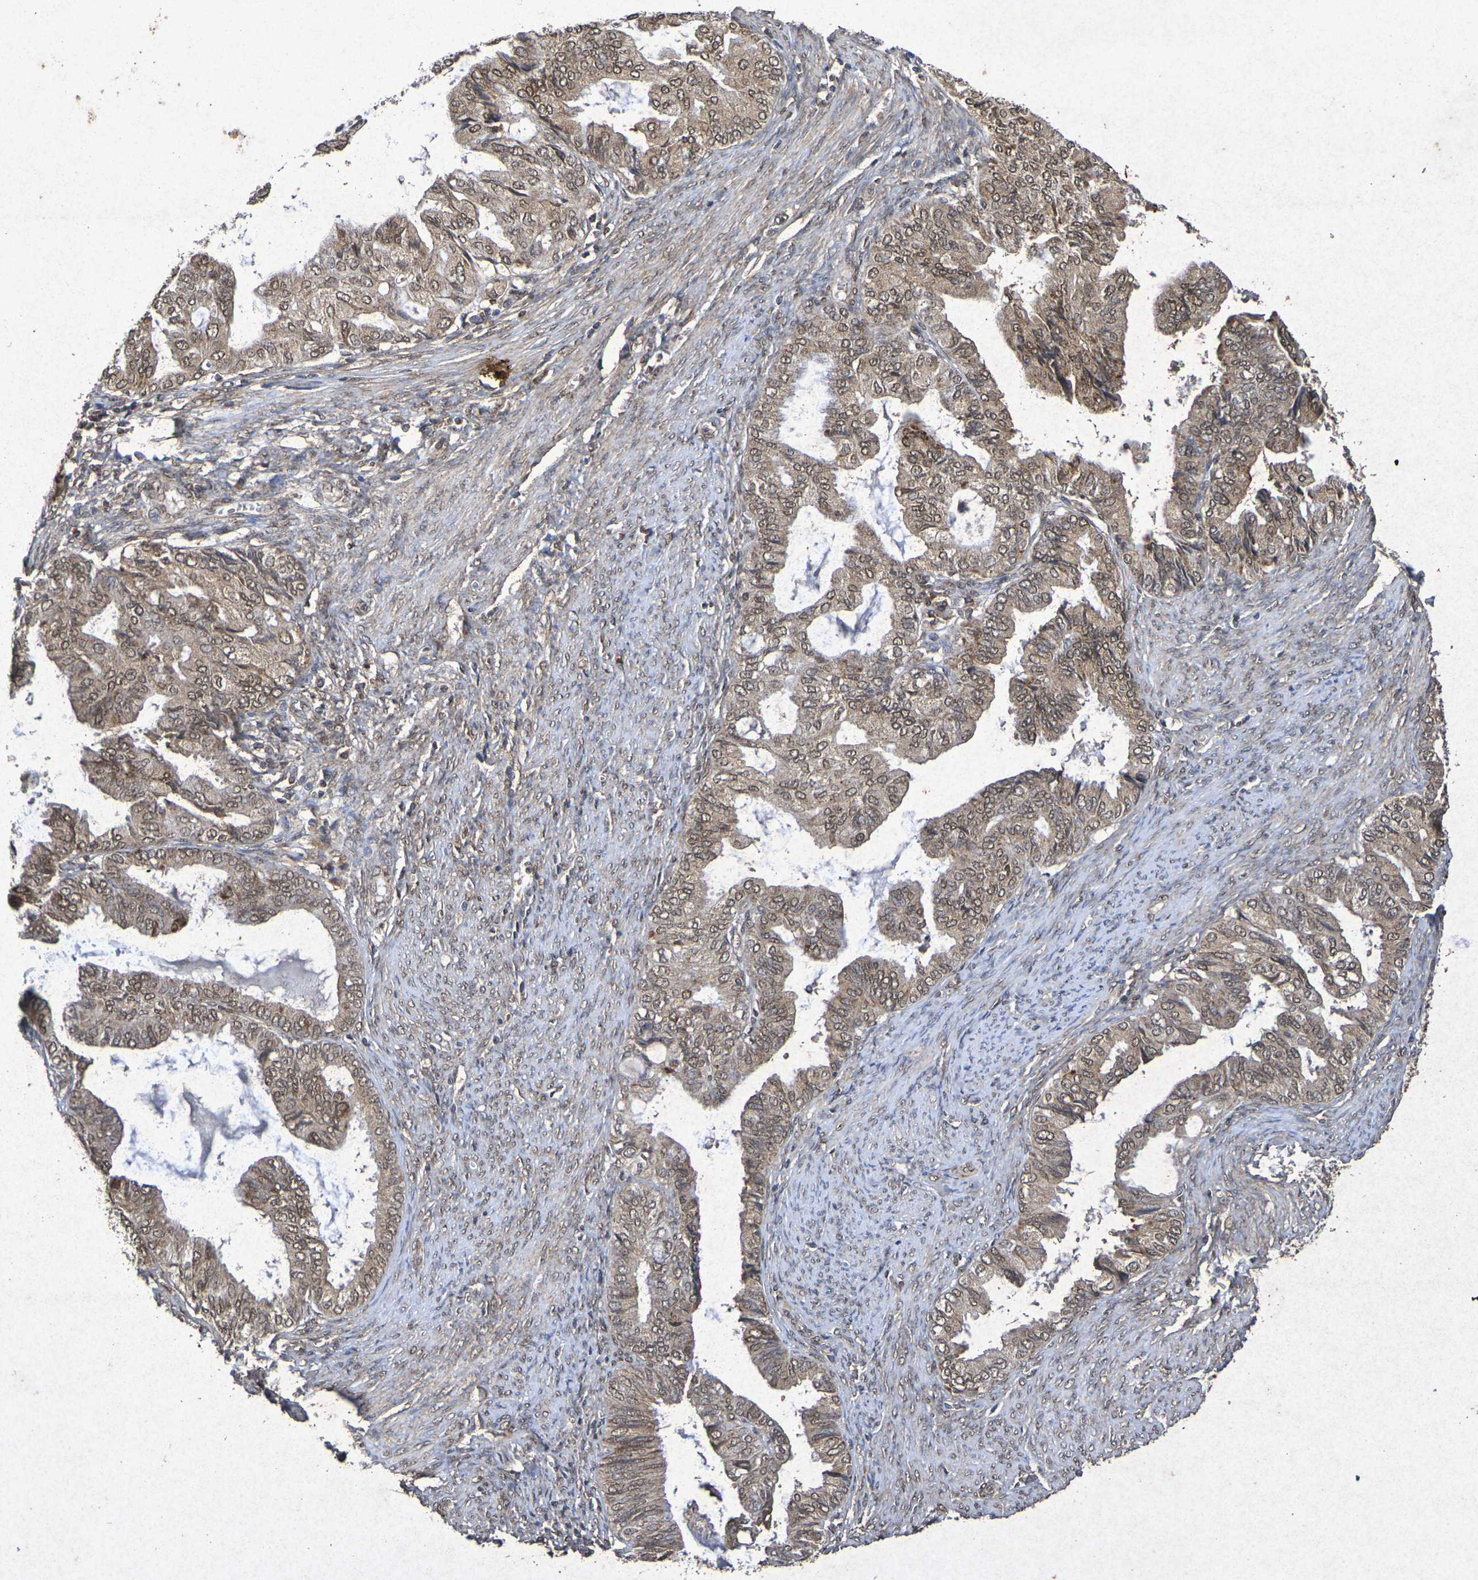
{"staining": {"intensity": "moderate", "quantity": ">75%", "location": "cytoplasmic/membranous,nuclear"}, "tissue": "endometrial cancer", "cell_type": "Tumor cells", "image_type": "cancer", "snomed": [{"axis": "morphology", "description": "Adenocarcinoma, NOS"}, {"axis": "topography", "description": "Endometrium"}], "caption": "A medium amount of moderate cytoplasmic/membranous and nuclear expression is seen in approximately >75% of tumor cells in endometrial cancer (adenocarcinoma) tissue.", "gene": "GUCY1A2", "patient": {"sex": "female", "age": 86}}